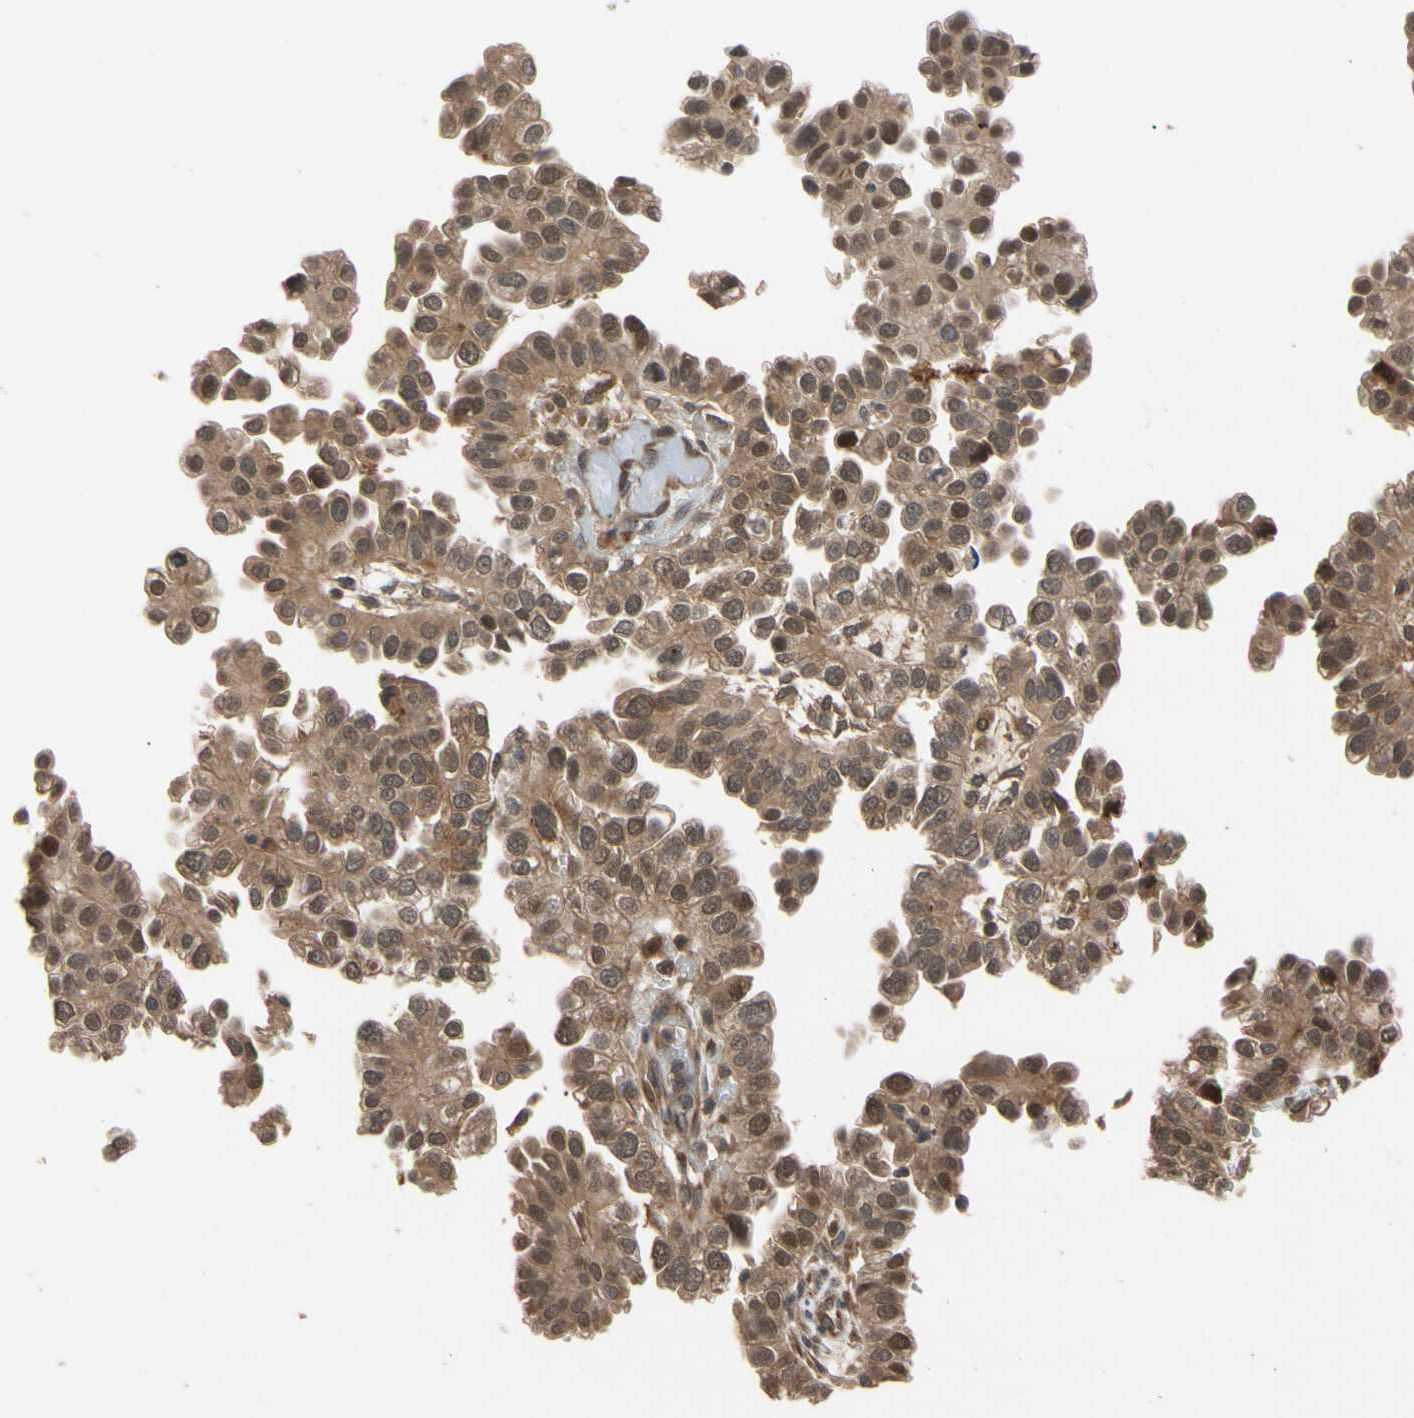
{"staining": {"intensity": "moderate", "quantity": ">75%", "location": "cytoplasmic/membranous"}, "tissue": "endometrial cancer", "cell_type": "Tumor cells", "image_type": "cancer", "snomed": [{"axis": "morphology", "description": "Adenocarcinoma, NOS"}, {"axis": "topography", "description": "Endometrium"}], "caption": "An image showing moderate cytoplasmic/membranous expression in approximately >75% of tumor cells in endometrial adenocarcinoma, as visualized by brown immunohistochemical staining.", "gene": "CYTIP", "patient": {"sex": "female", "age": 85}}